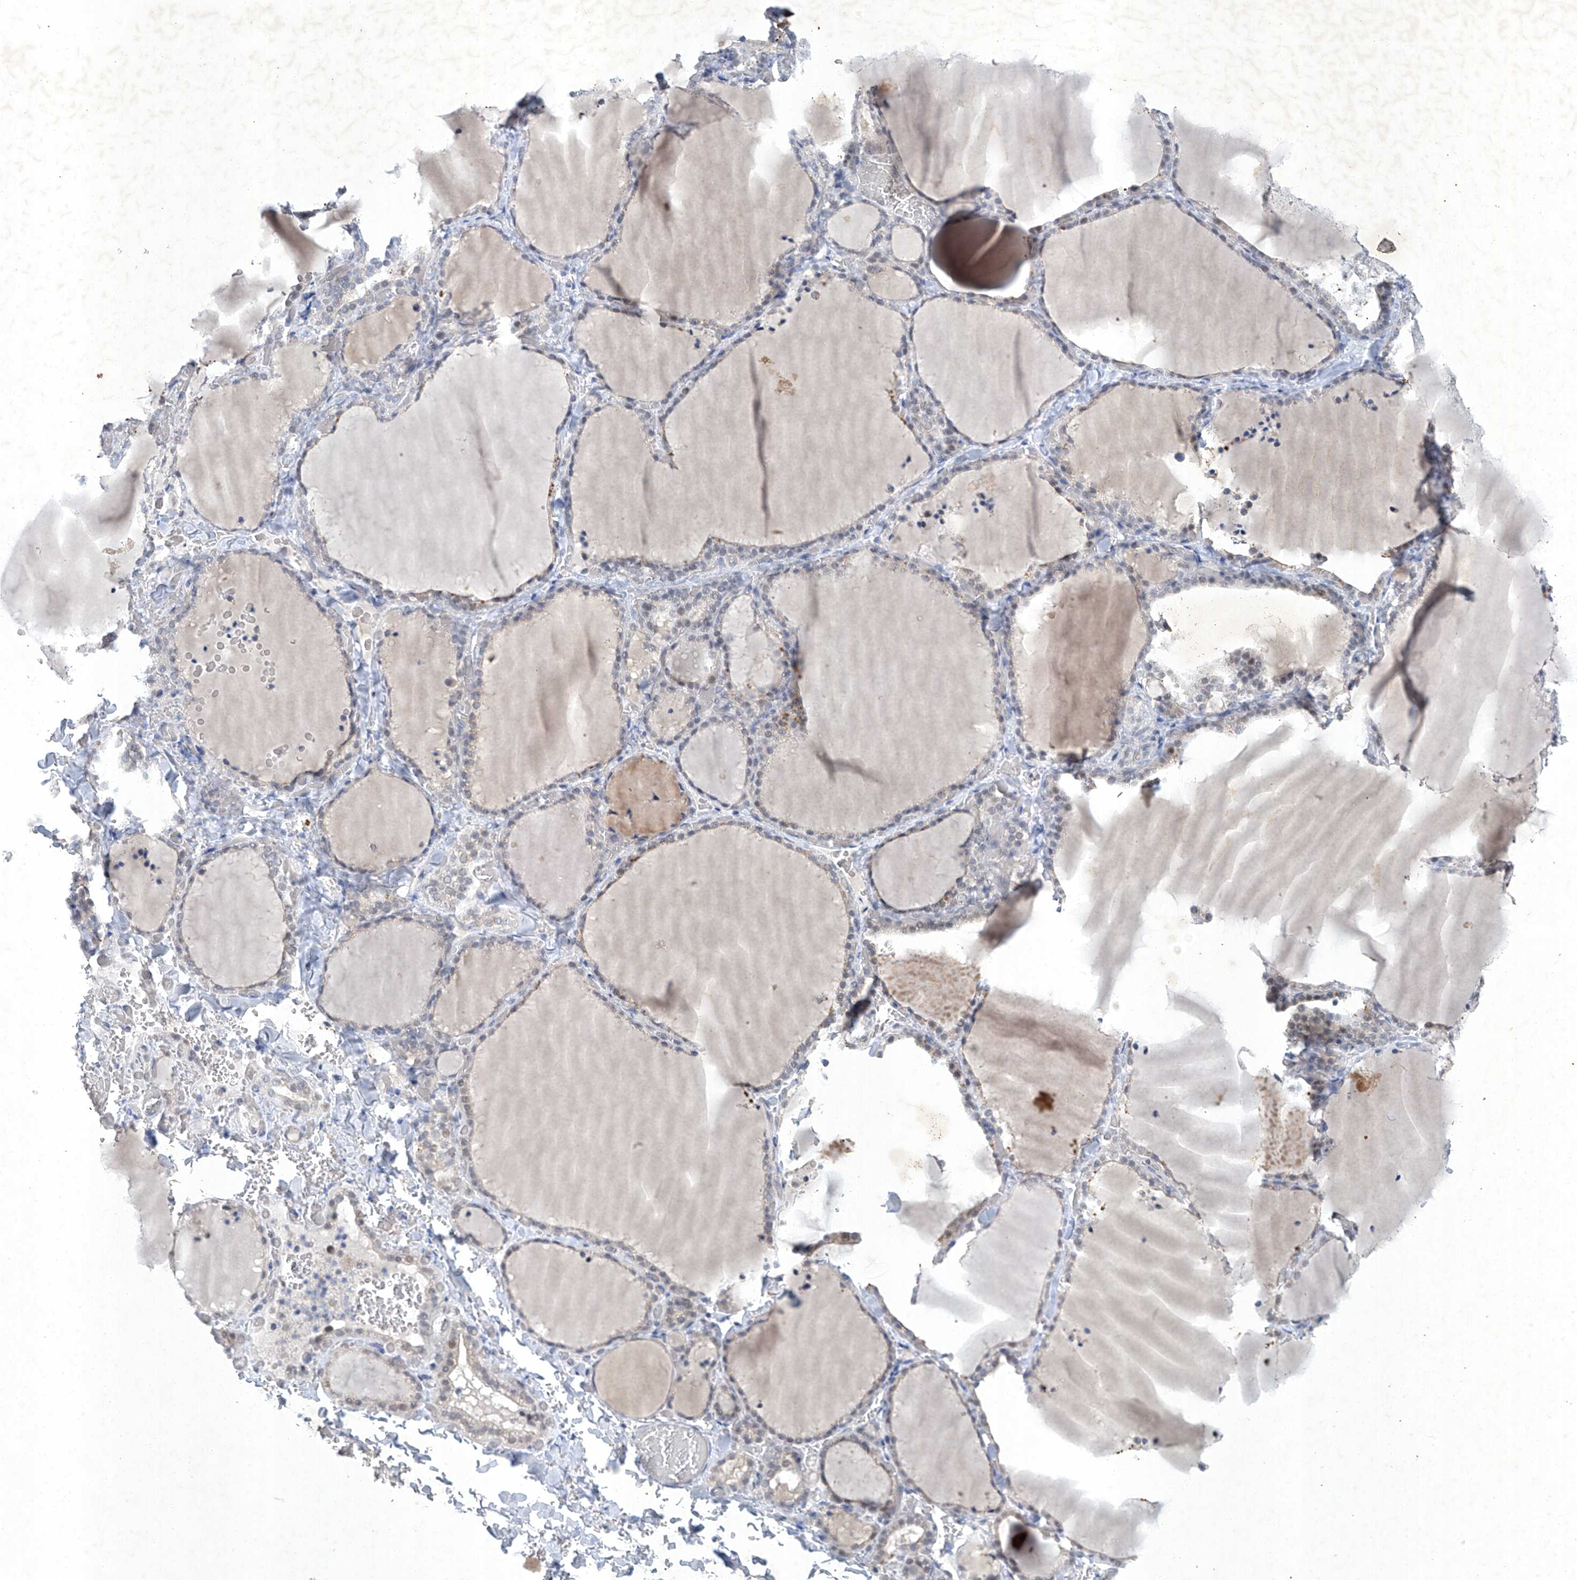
{"staining": {"intensity": "weak", "quantity": "<25%", "location": "cytoplasmic/membranous"}, "tissue": "thyroid gland", "cell_type": "Glandular cells", "image_type": "normal", "snomed": [{"axis": "morphology", "description": "Normal tissue, NOS"}, {"axis": "topography", "description": "Thyroid gland"}], "caption": "Immunohistochemical staining of normal thyroid gland shows no significant positivity in glandular cells.", "gene": "TAF8", "patient": {"sex": "female", "age": 22}}